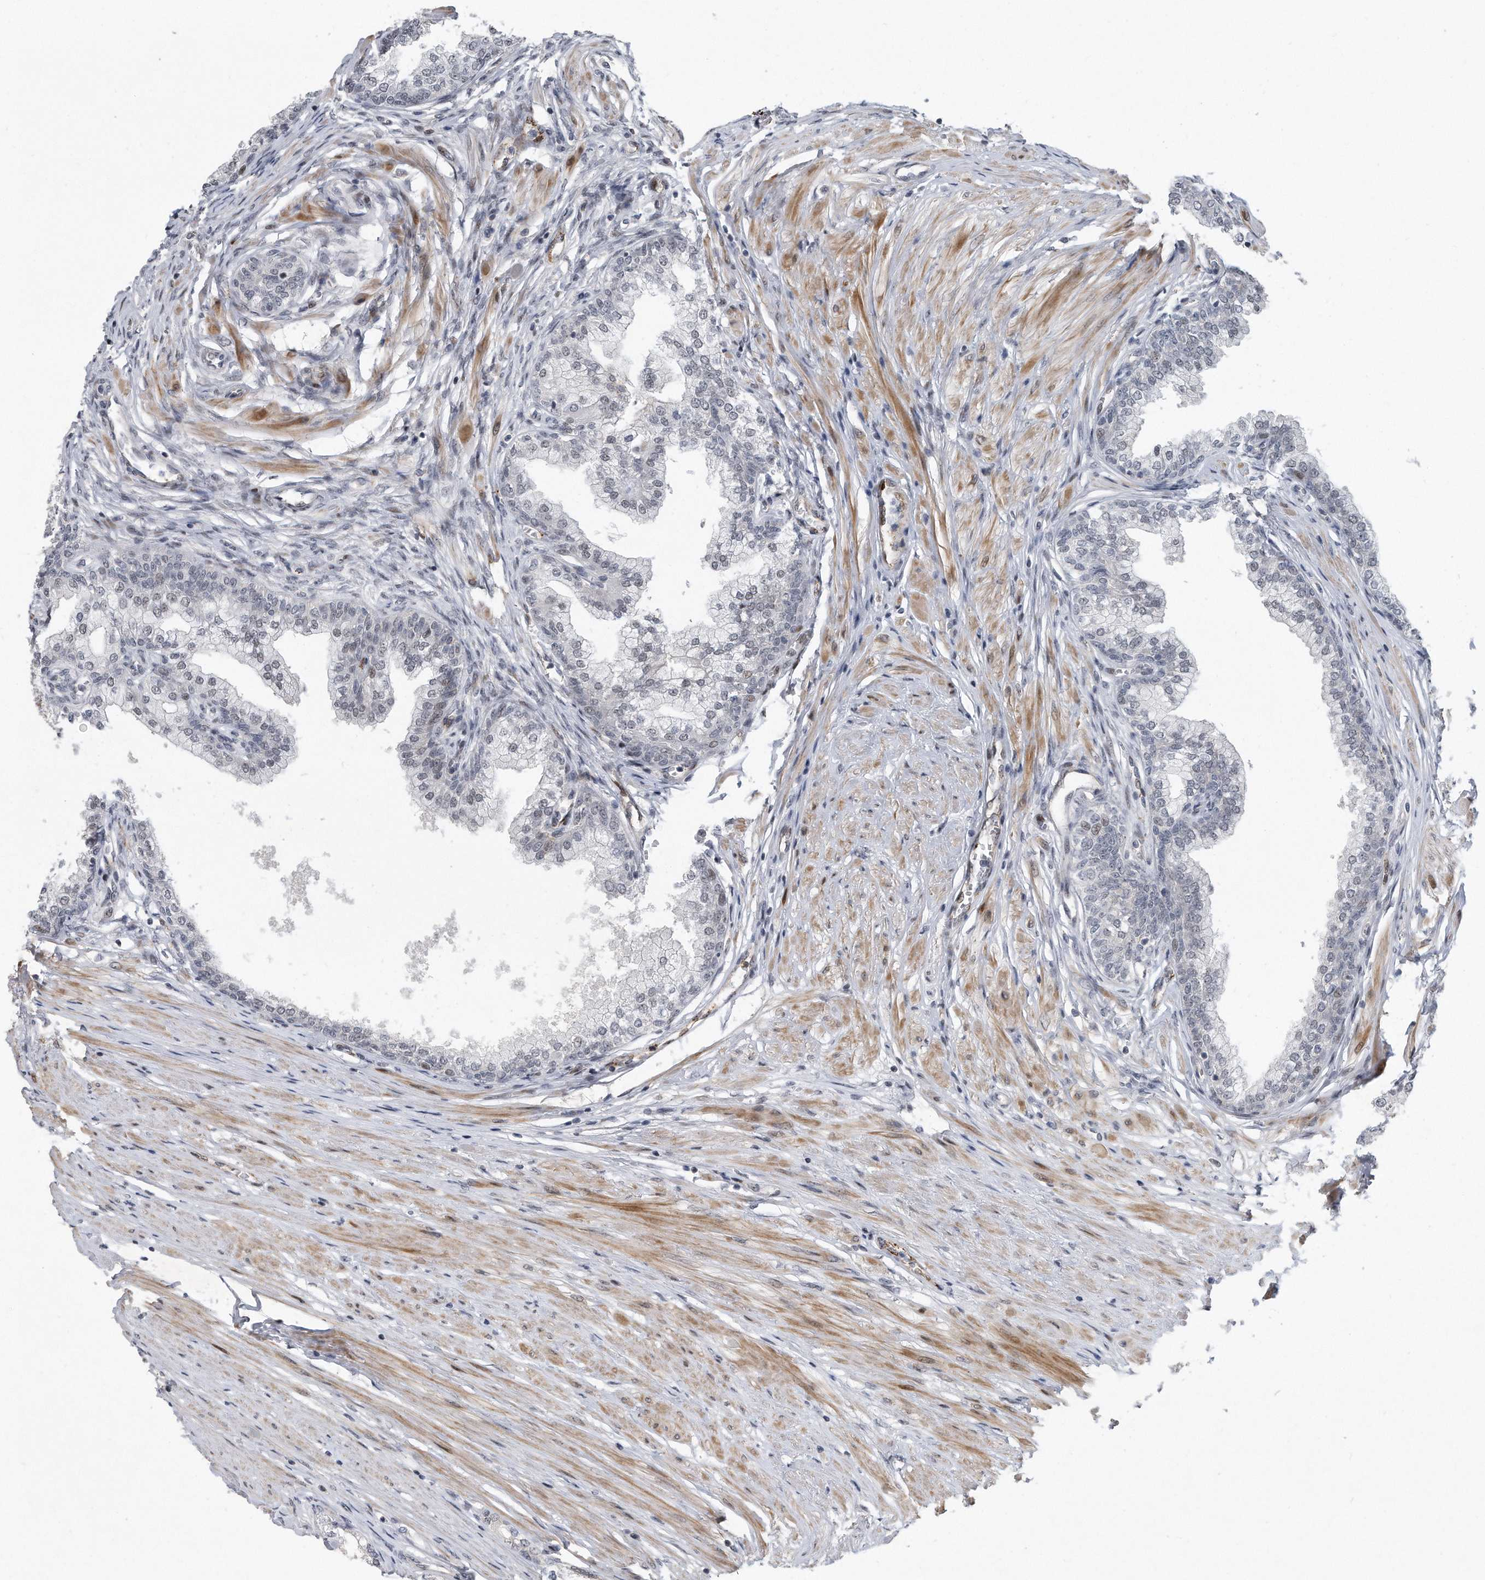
{"staining": {"intensity": "negative", "quantity": "none", "location": "none"}, "tissue": "prostate", "cell_type": "Glandular cells", "image_type": "normal", "snomed": [{"axis": "morphology", "description": "Normal tissue, NOS"}, {"axis": "morphology", "description": "Urothelial carcinoma, Low grade"}, {"axis": "topography", "description": "Urinary bladder"}, {"axis": "topography", "description": "Prostate"}], "caption": "DAB (3,3'-diaminobenzidine) immunohistochemical staining of normal human prostate displays no significant staining in glandular cells.", "gene": "PGBD2", "patient": {"sex": "male", "age": 60}}